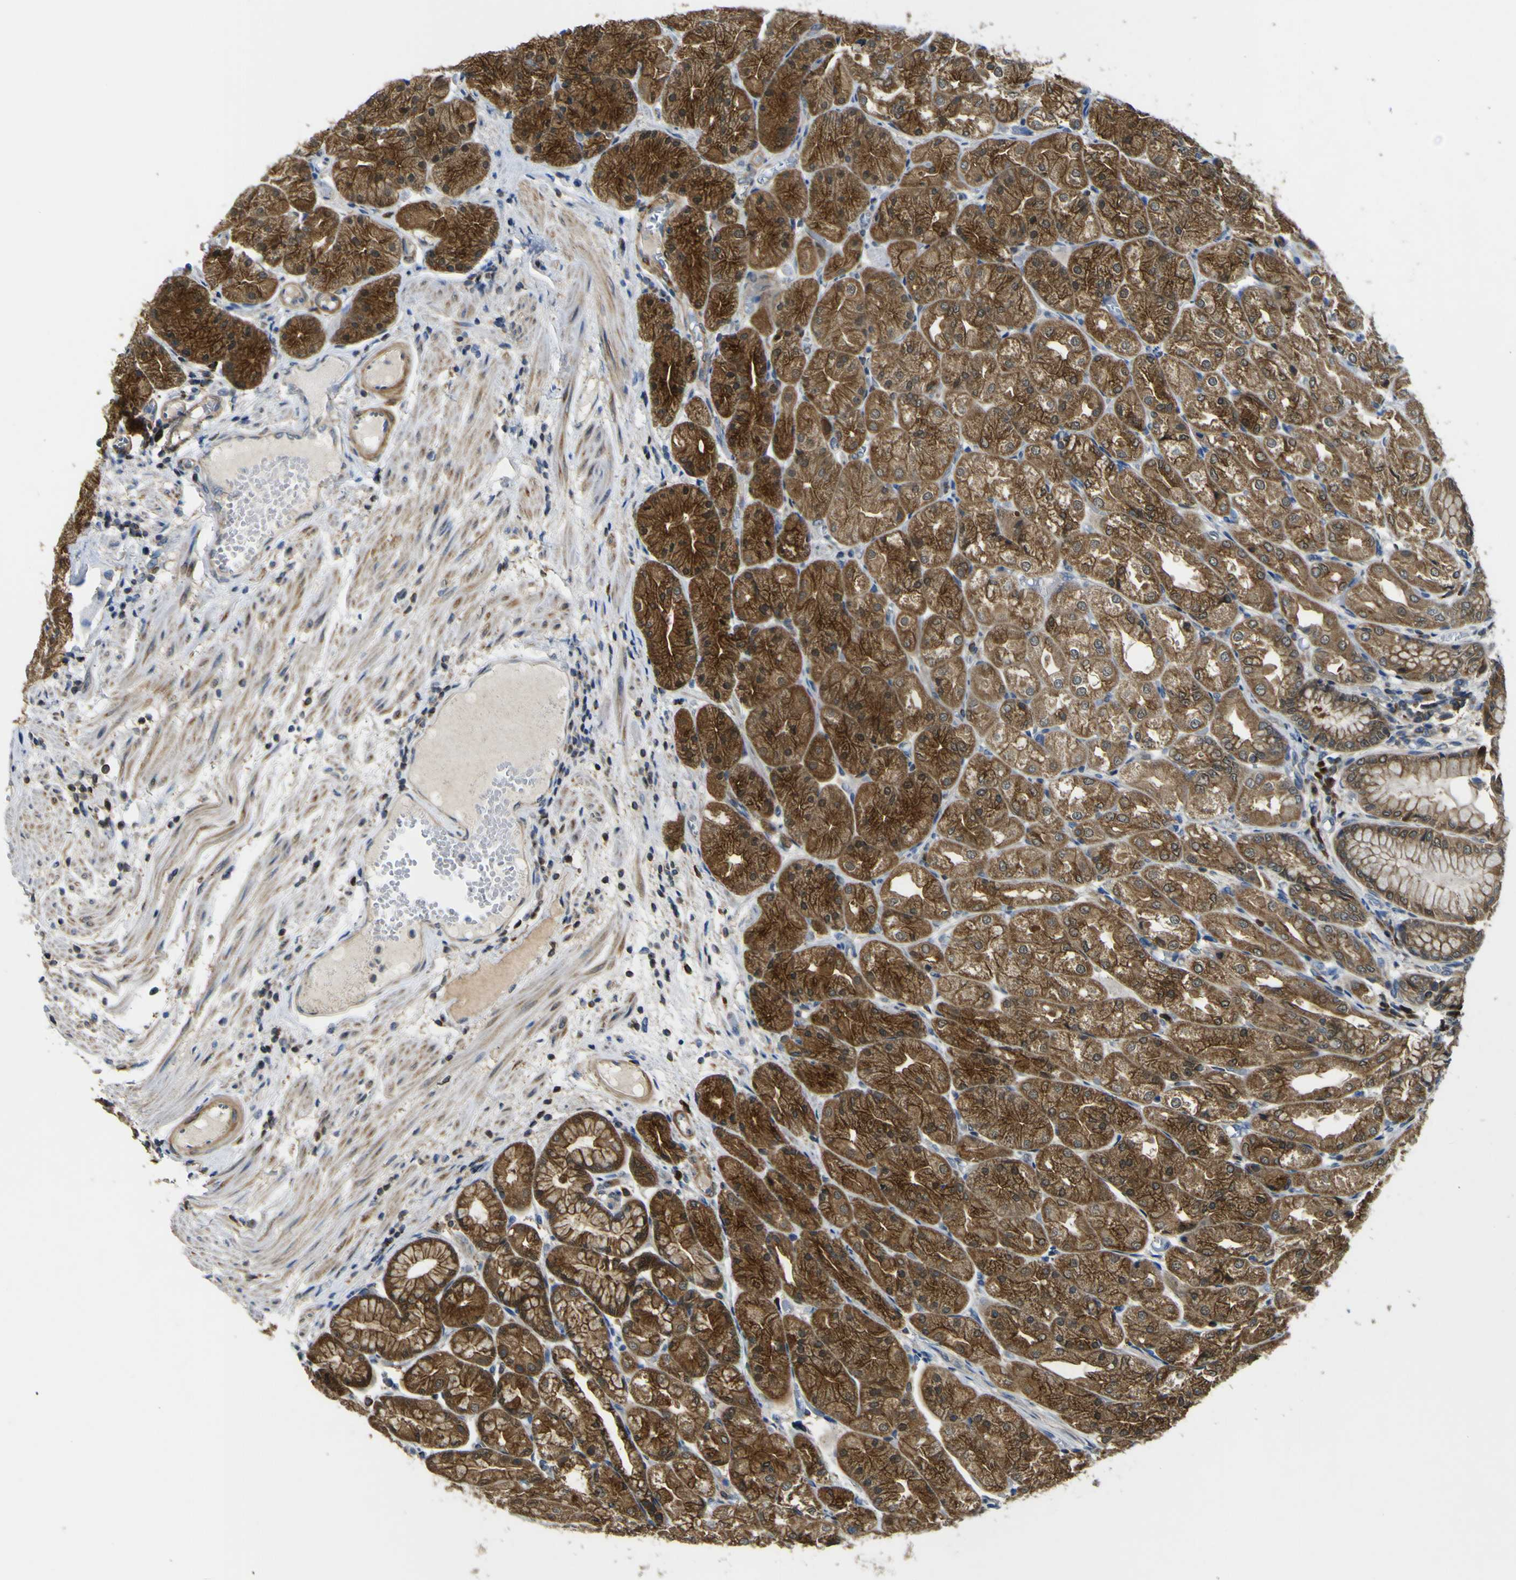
{"staining": {"intensity": "moderate", "quantity": ">75%", "location": "cytoplasmic/membranous"}, "tissue": "stomach", "cell_type": "Glandular cells", "image_type": "normal", "snomed": [{"axis": "morphology", "description": "Normal tissue, NOS"}, {"axis": "topography", "description": "Stomach, upper"}], "caption": "Immunohistochemistry (DAB (3,3'-diaminobenzidine)) staining of unremarkable human stomach exhibits moderate cytoplasmic/membranous protein staining in approximately >75% of glandular cells. The staining was performed using DAB (3,3'-diaminobenzidine) to visualize the protein expression in brown, while the nuclei were stained in blue with hematoxylin (Magnification: 20x).", "gene": "EML2", "patient": {"sex": "male", "age": 72}}